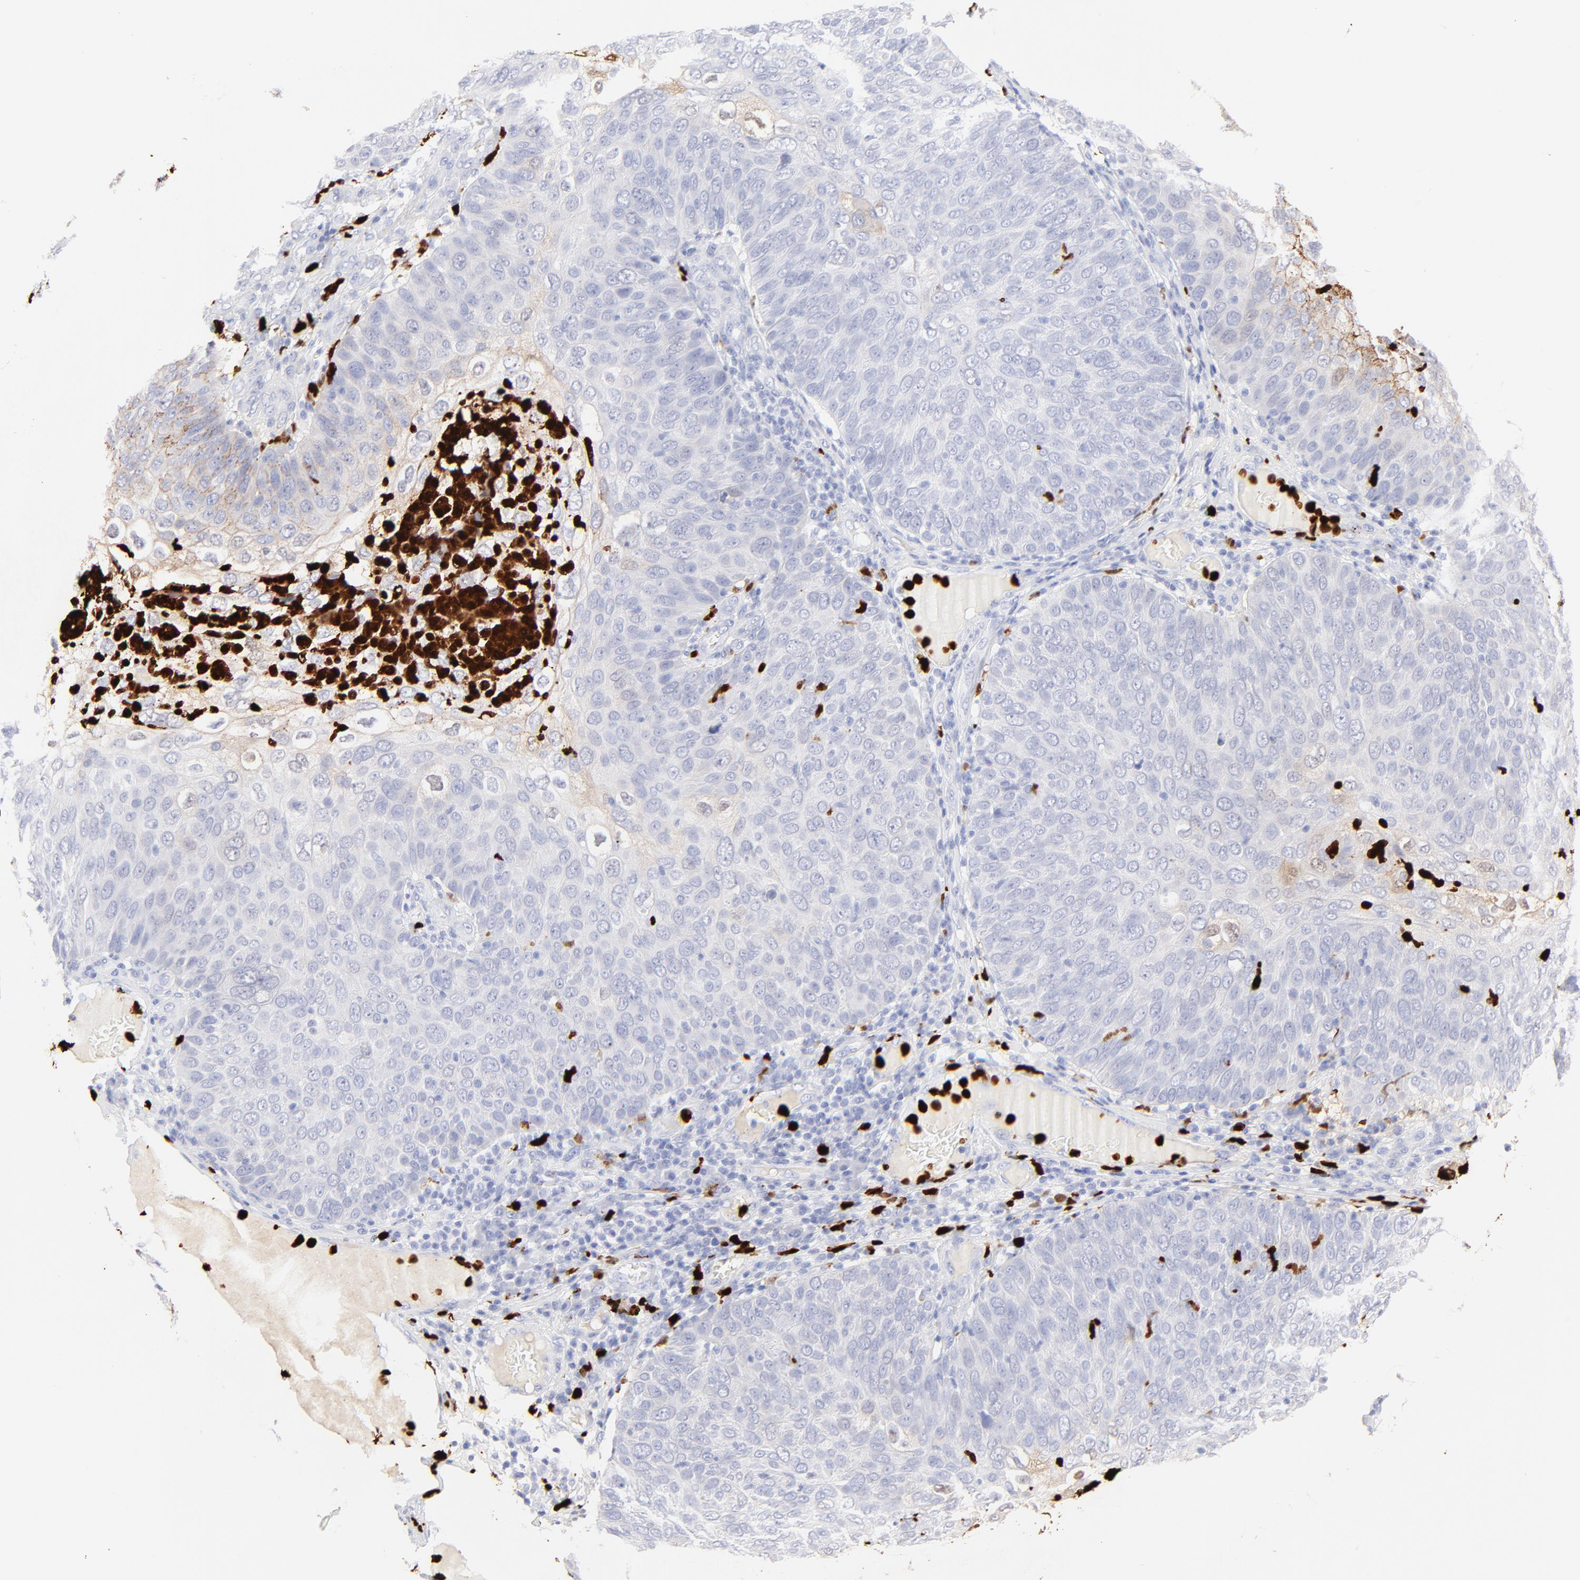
{"staining": {"intensity": "negative", "quantity": "none", "location": "none"}, "tissue": "skin cancer", "cell_type": "Tumor cells", "image_type": "cancer", "snomed": [{"axis": "morphology", "description": "Squamous cell carcinoma, NOS"}, {"axis": "topography", "description": "Skin"}], "caption": "Immunohistochemistry histopathology image of neoplastic tissue: human skin cancer (squamous cell carcinoma) stained with DAB (3,3'-diaminobenzidine) demonstrates no significant protein expression in tumor cells.", "gene": "S100A12", "patient": {"sex": "male", "age": 87}}